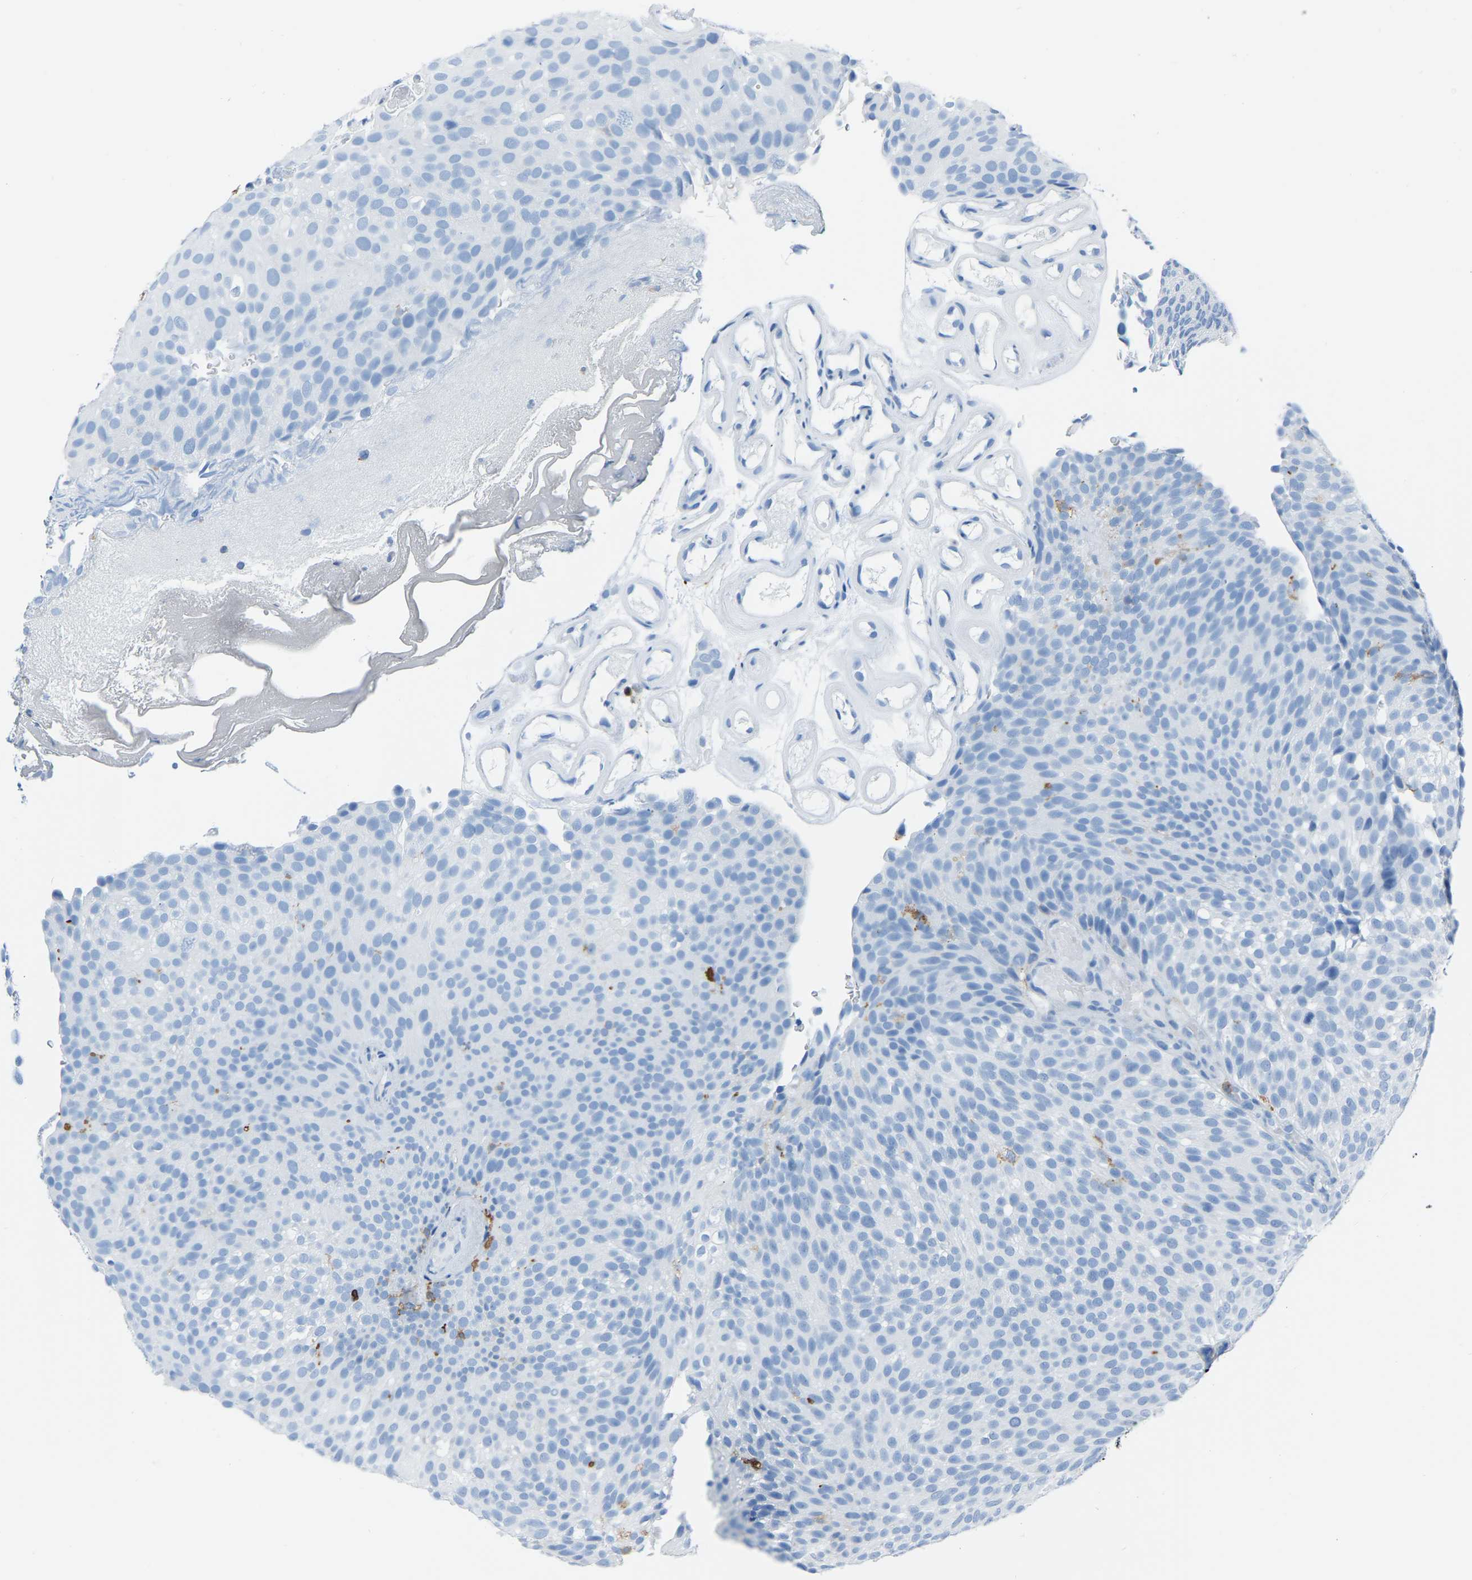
{"staining": {"intensity": "negative", "quantity": "none", "location": "none"}, "tissue": "urothelial cancer", "cell_type": "Tumor cells", "image_type": "cancer", "snomed": [{"axis": "morphology", "description": "Urothelial carcinoma, Low grade"}, {"axis": "topography", "description": "Urinary bladder"}], "caption": "Immunohistochemical staining of human urothelial carcinoma (low-grade) shows no significant staining in tumor cells.", "gene": "LSP1", "patient": {"sex": "male", "age": 78}}